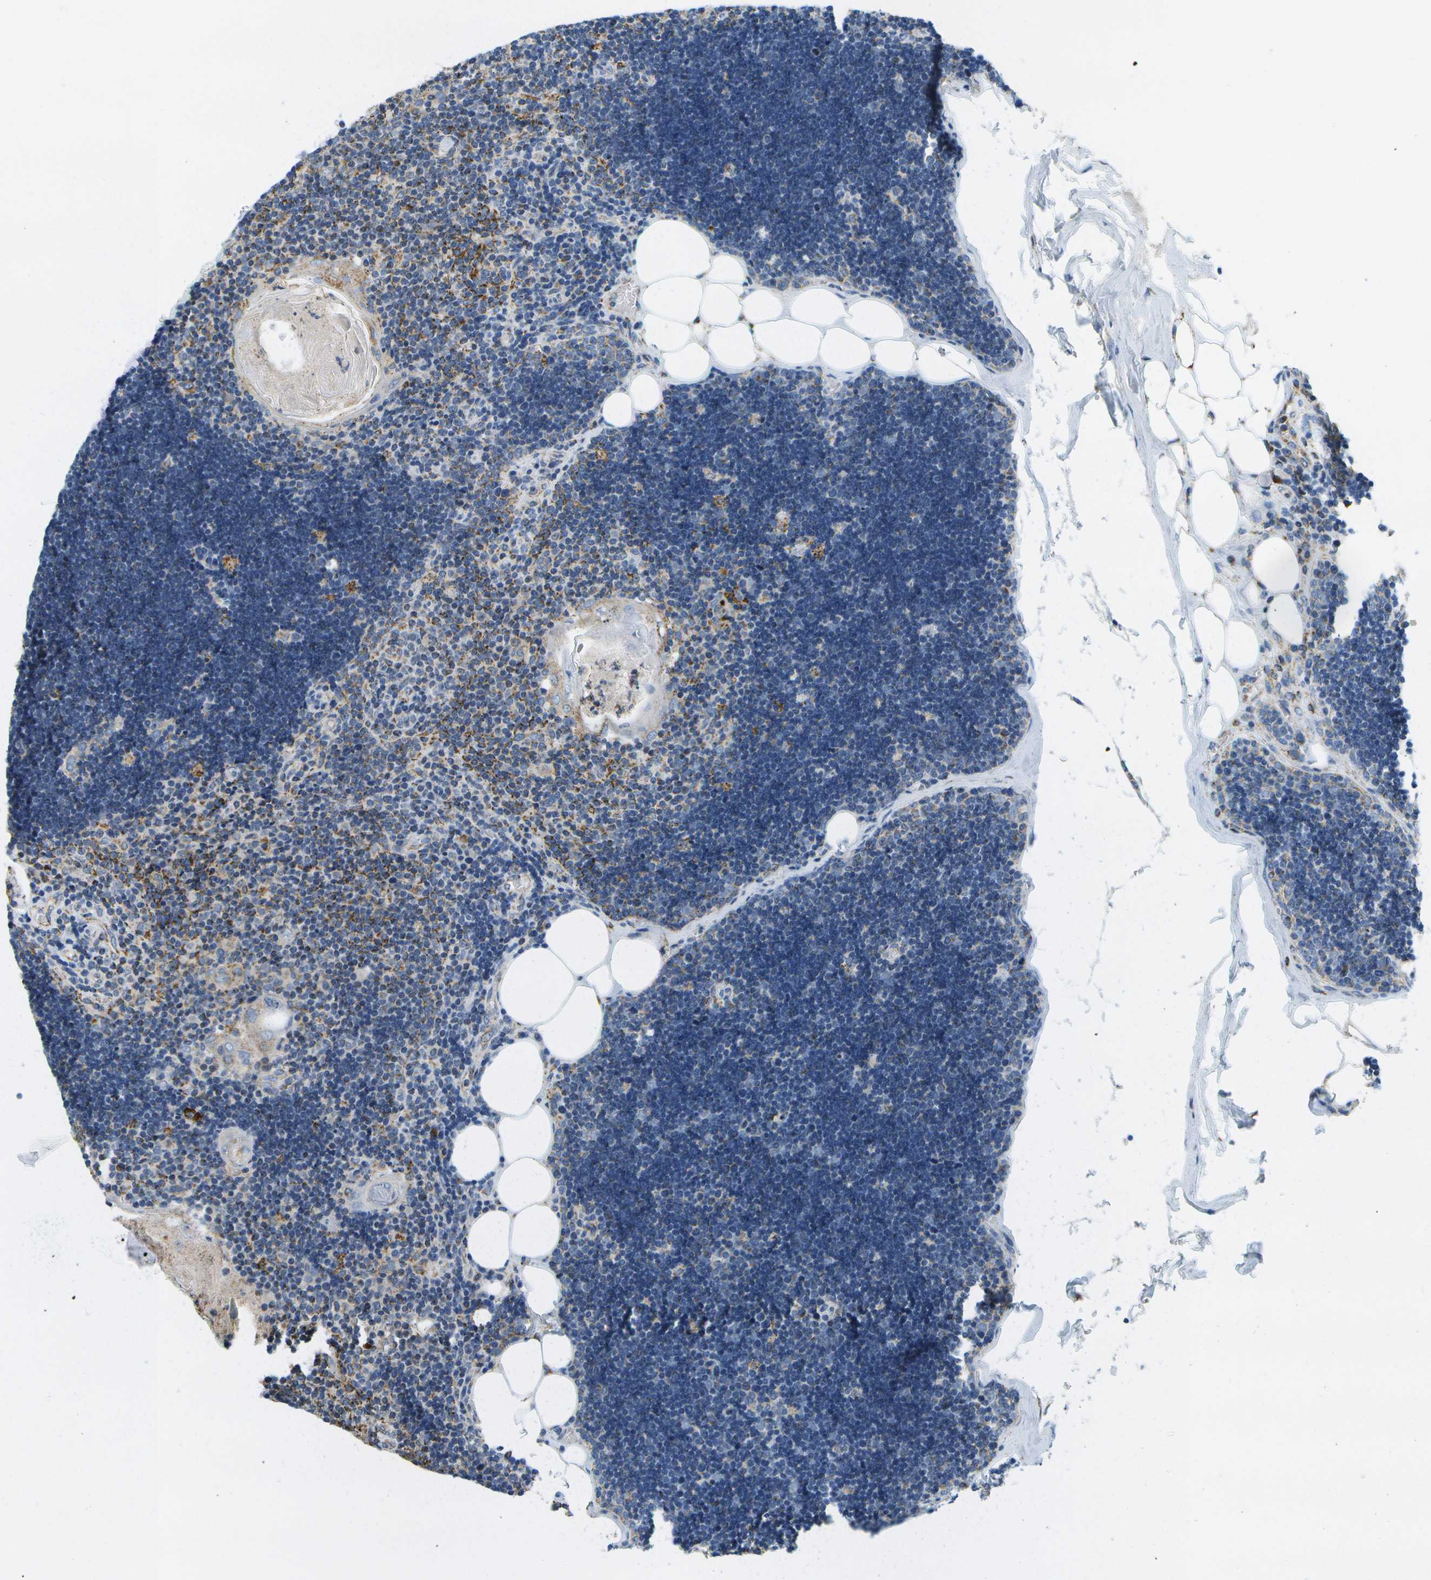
{"staining": {"intensity": "moderate", "quantity": "<25%", "location": "cytoplasmic/membranous"}, "tissue": "lymph node", "cell_type": "Germinal center cells", "image_type": "normal", "snomed": [{"axis": "morphology", "description": "Normal tissue, NOS"}, {"axis": "topography", "description": "Lymph node"}], "caption": "Immunohistochemical staining of unremarkable human lymph node demonstrates moderate cytoplasmic/membranous protein expression in about <25% of germinal center cells.", "gene": "HLCS", "patient": {"sex": "male", "age": 33}}